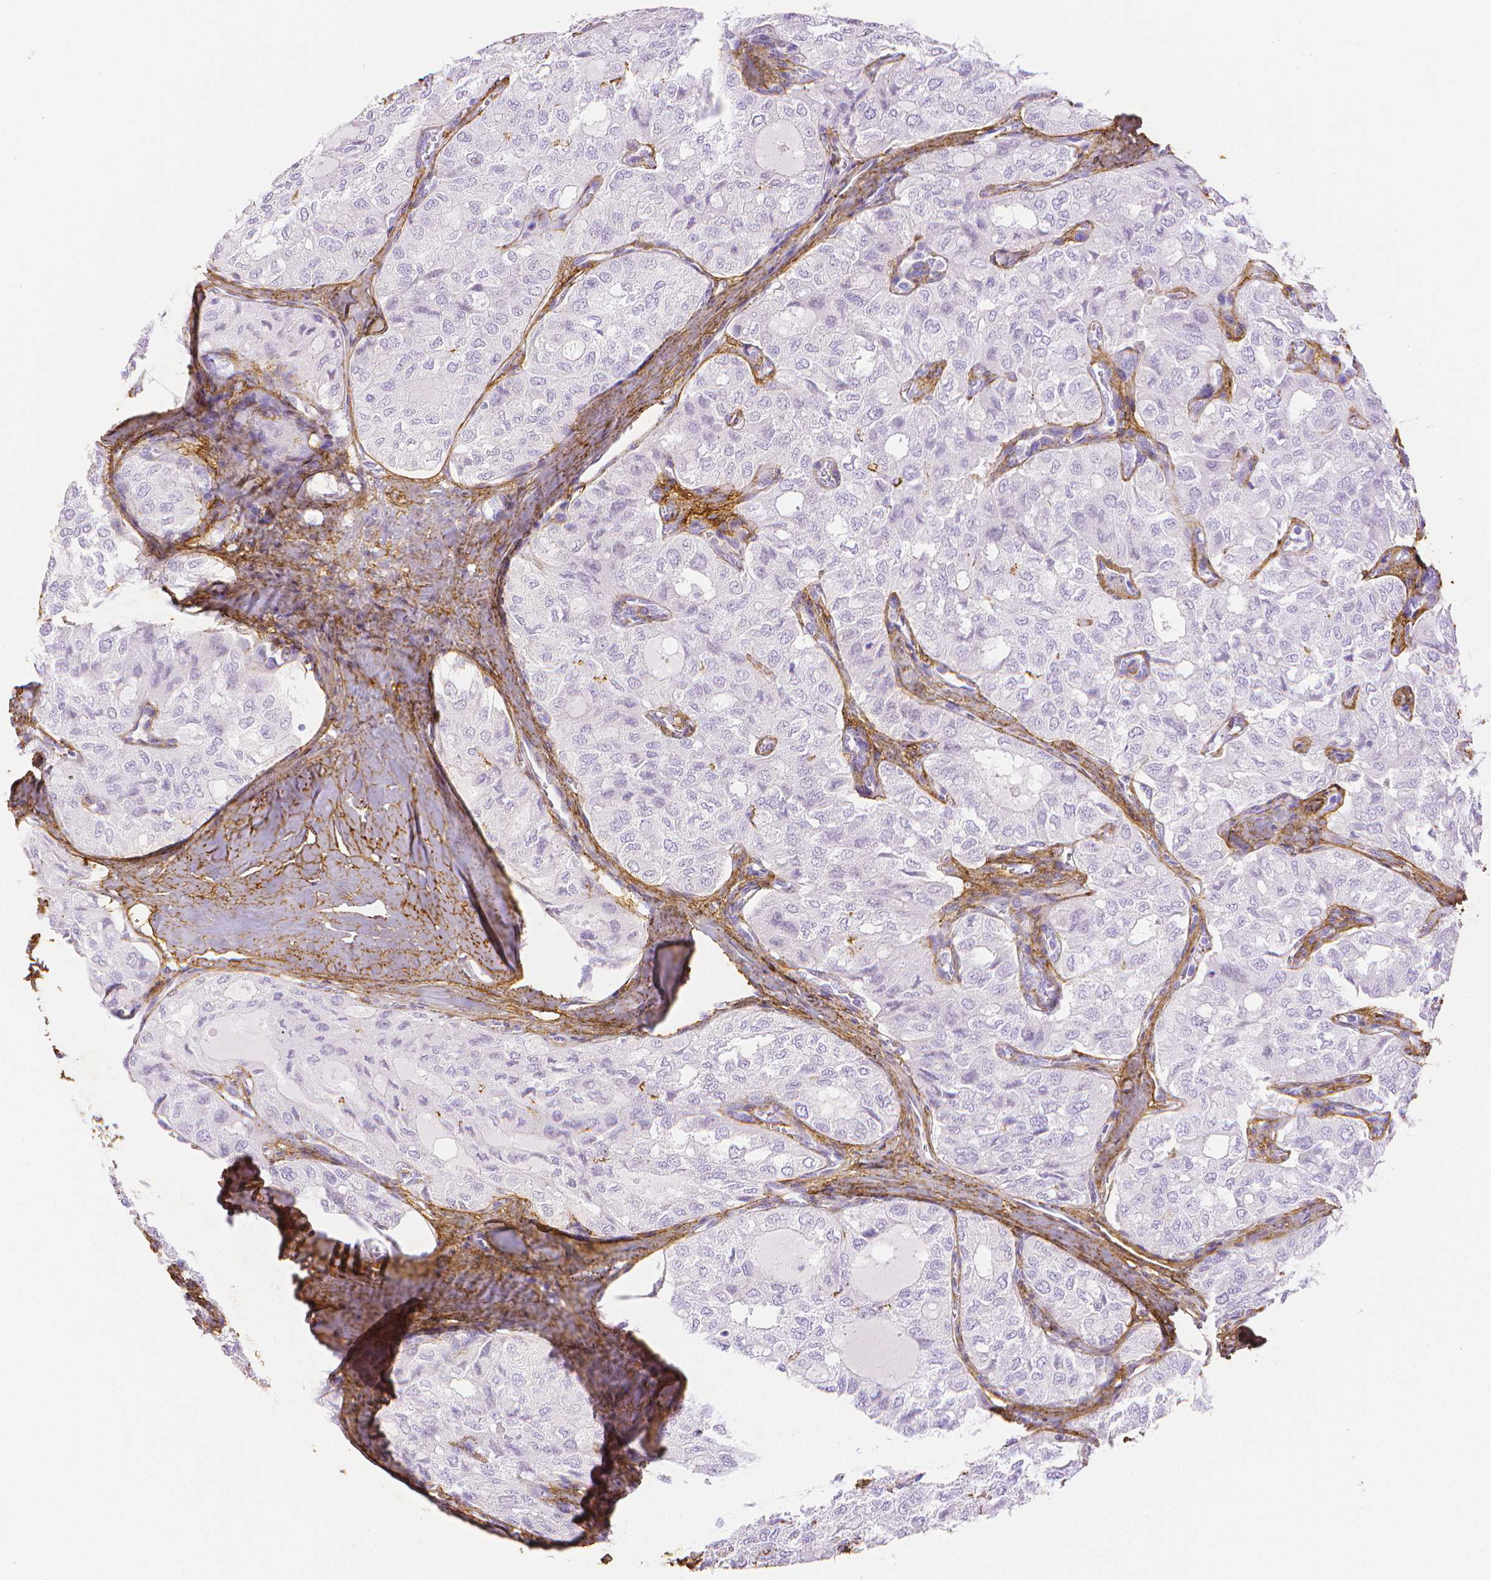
{"staining": {"intensity": "negative", "quantity": "none", "location": "none"}, "tissue": "thyroid cancer", "cell_type": "Tumor cells", "image_type": "cancer", "snomed": [{"axis": "morphology", "description": "Follicular adenoma carcinoma, NOS"}, {"axis": "topography", "description": "Thyroid gland"}], "caption": "The image exhibits no significant expression in tumor cells of follicular adenoma carcinoma (thyroid).", "gene": "FBN1", "patient": {"sex": "male", "age": 75}}